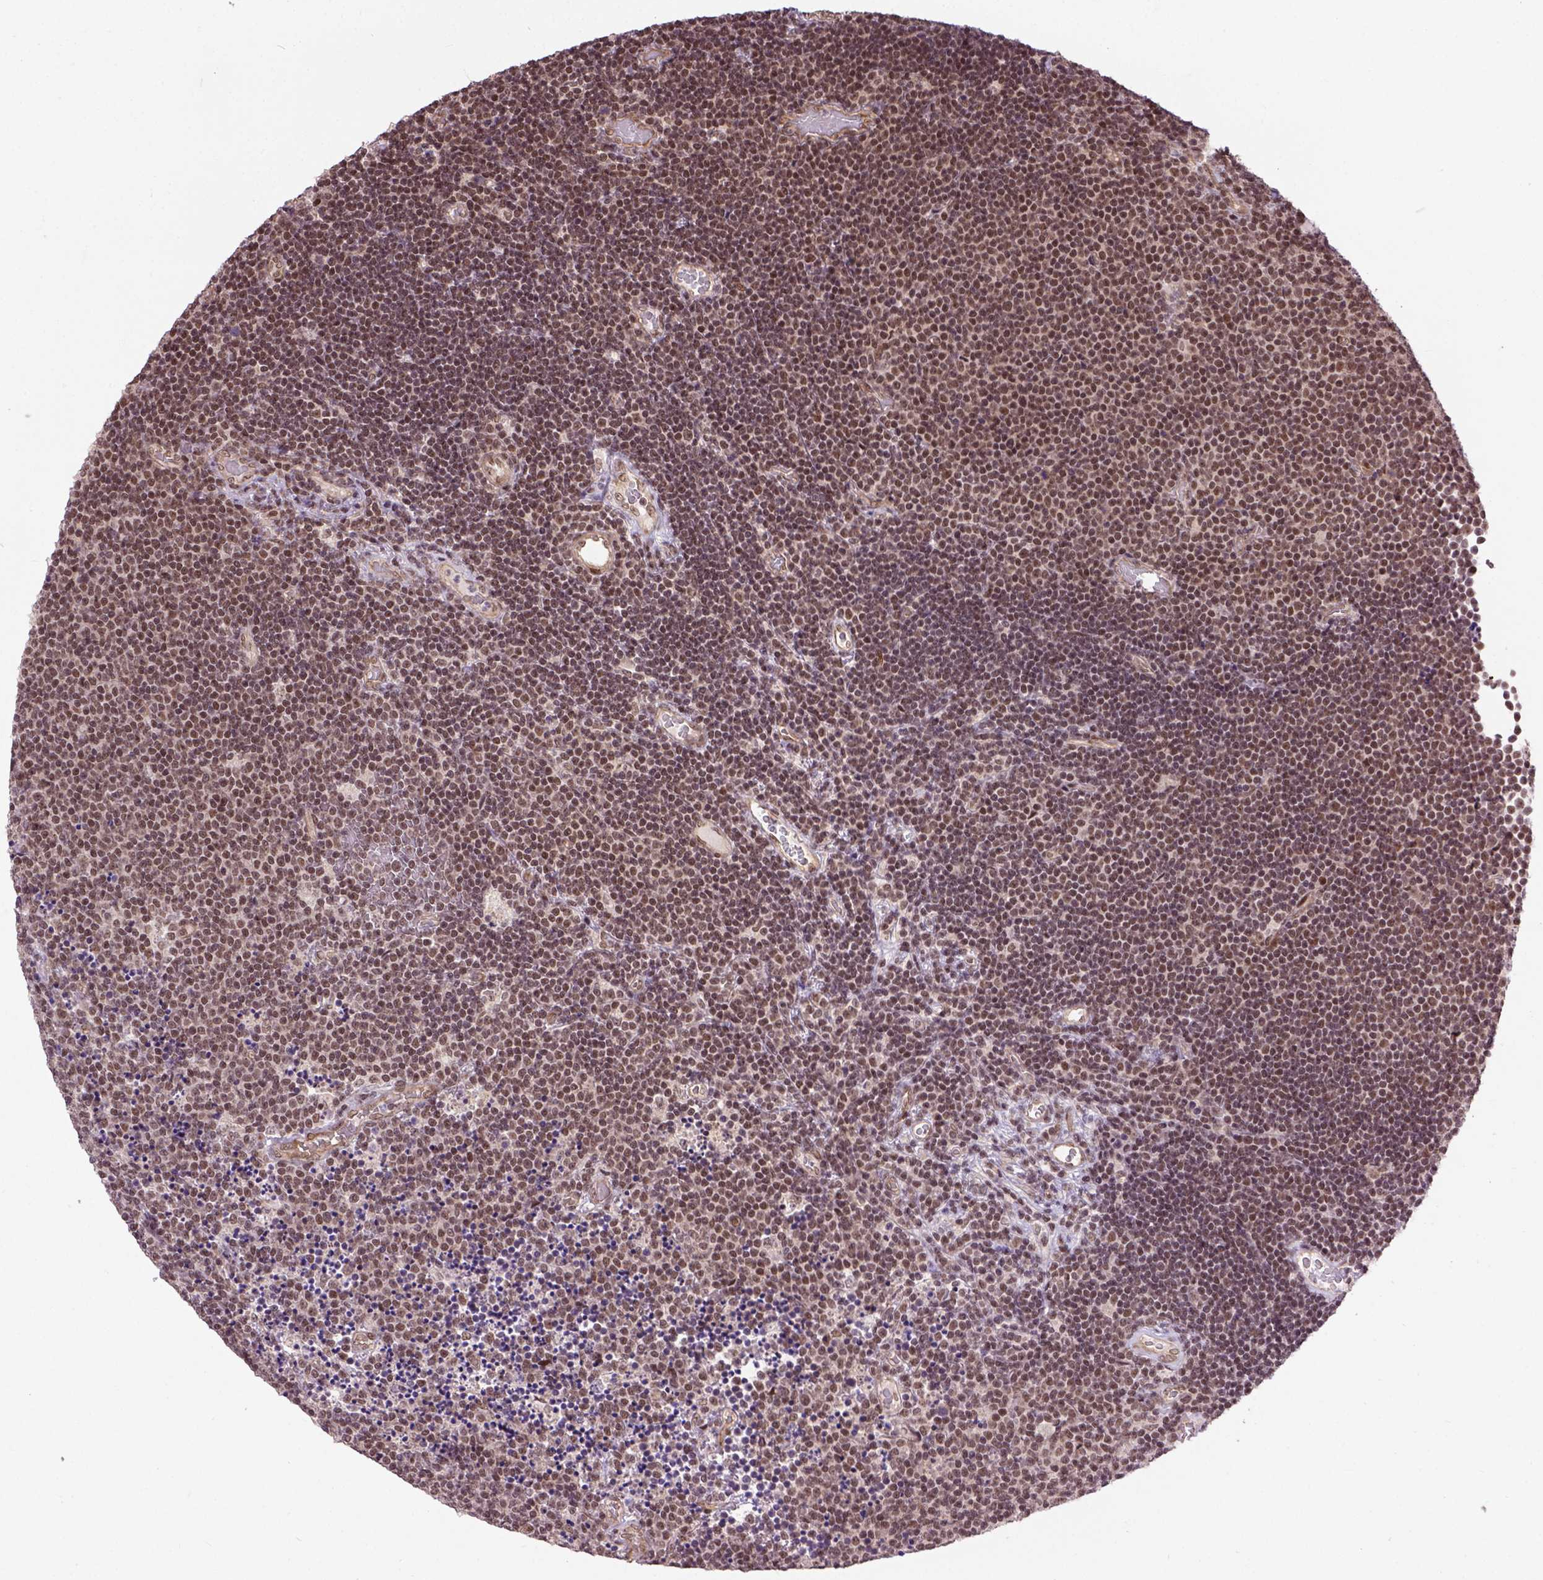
{"staining": {"intensity": "moderate", "quantity": ">75%", "location": "nuclear"}, "tissue": "lymphoma", "cell_type": "Tumor cells", "image_type": "cancer", "snomed": [{"axis": "morphology", "description": "Malignant lymphoma, non-Hodgkin's type, Low grade"}, {"axis": "topography", "description": "Brain"}], "caption": "Immunohistochemistry (IHC) (DAB) staining of malignant lymphoma, non-Hodgkin's type (low-grade) exhibits moderate nuclear protein staining in approximately >75% of tumor cells.", "gene": "ZNF630", "patient": {"sex": "female", "age": 66}}